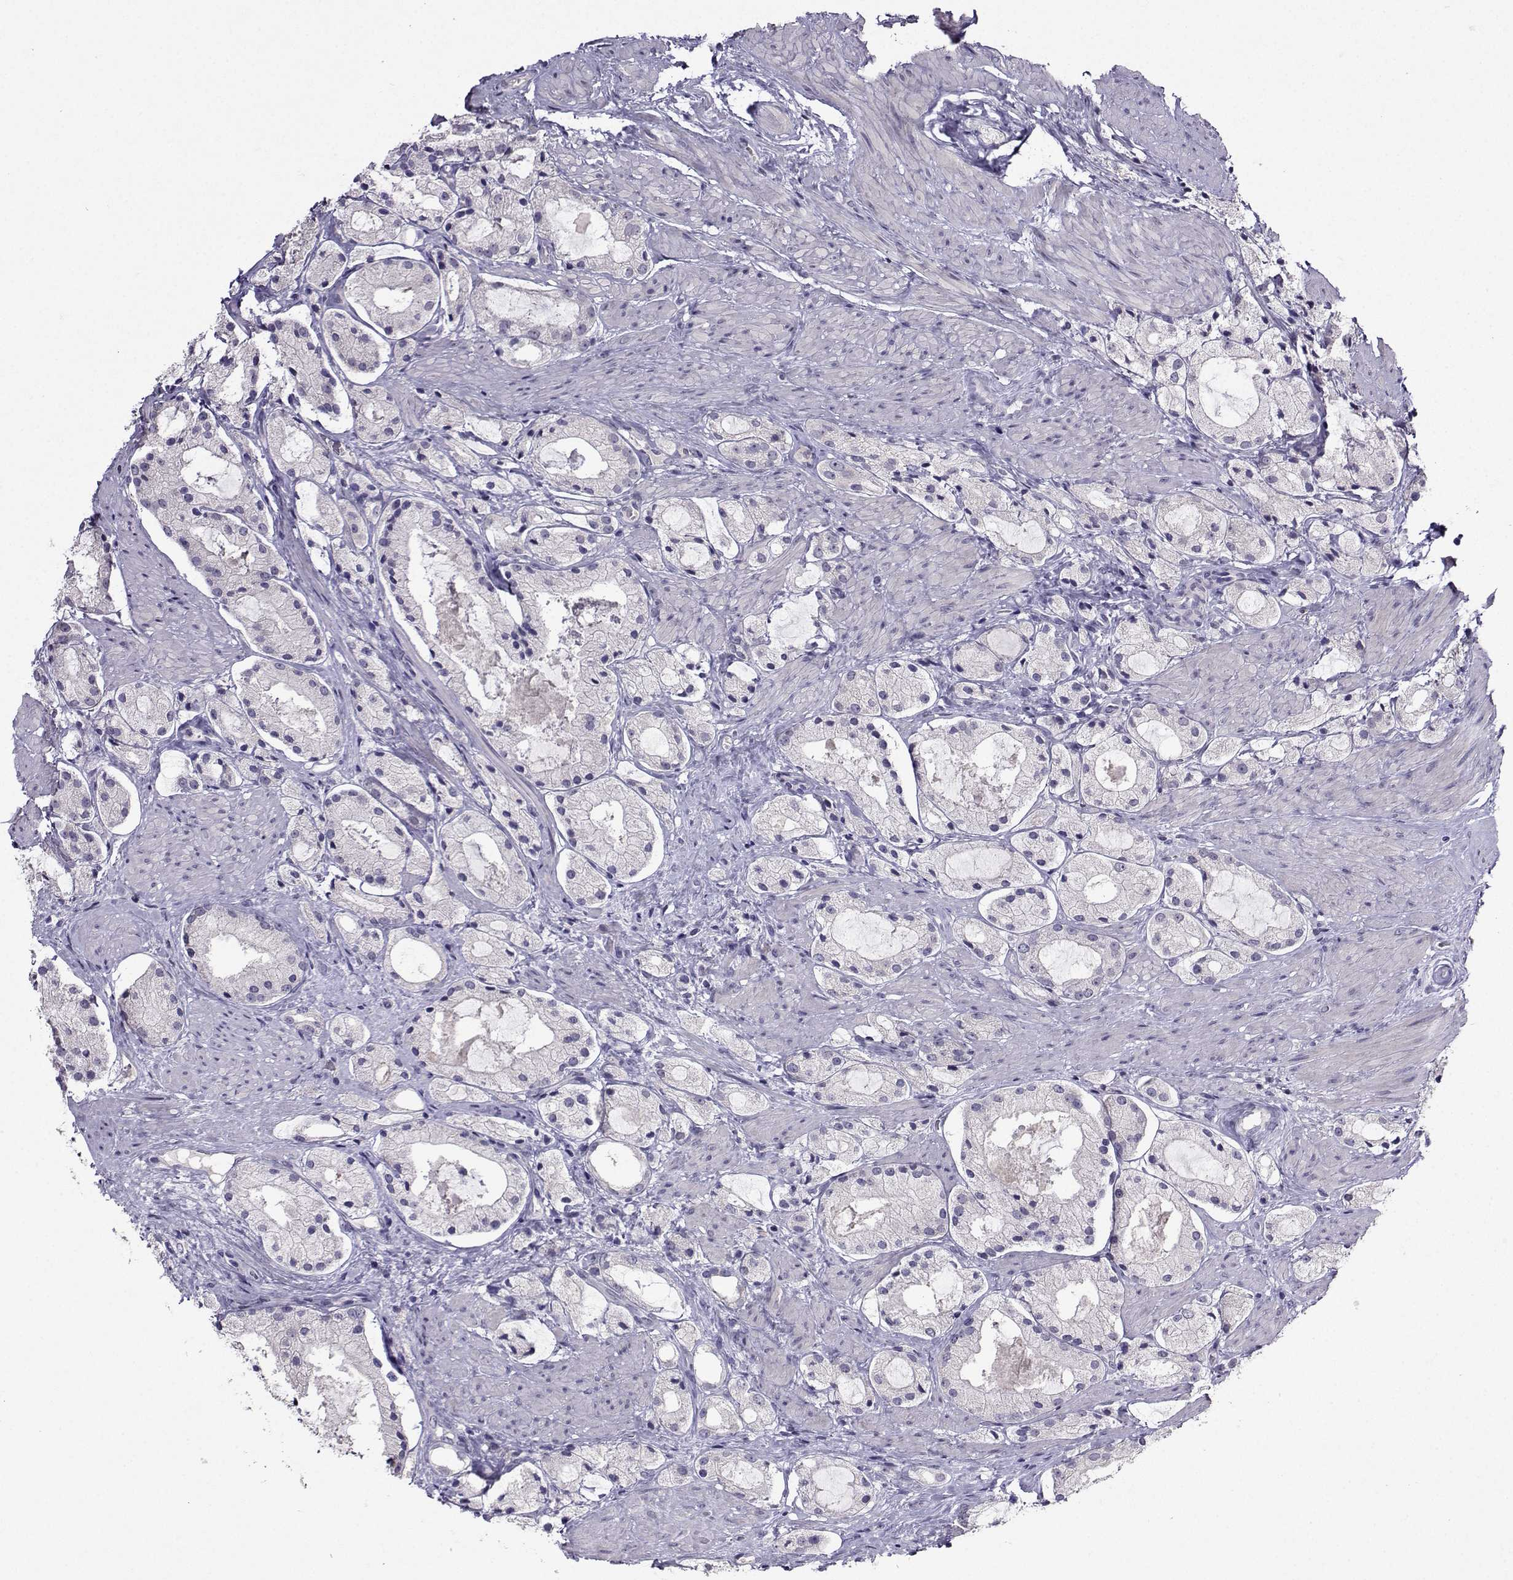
{"staining": {"intensity": "negative", "quantity": "none", "location": "none"}, "tissue": "prostate cancer", "cell_type": "Tumor cells", "image_type": "cancer", "snomed": [{"axis": "morphology", "description": "Adenocarcinoma, NOS"}, {"axis": "morphology", "description": "Adenocarcinoma, High grade"}, {"axis": "topography", "description": "Prostate"}], "caption": "DAB immunohistochemical staining of adenocarcinoma (prostate) shows no significant staining in tumor cells.", "gene": "CRYBB1", "patient": {"sex": "male", "age": 64}}